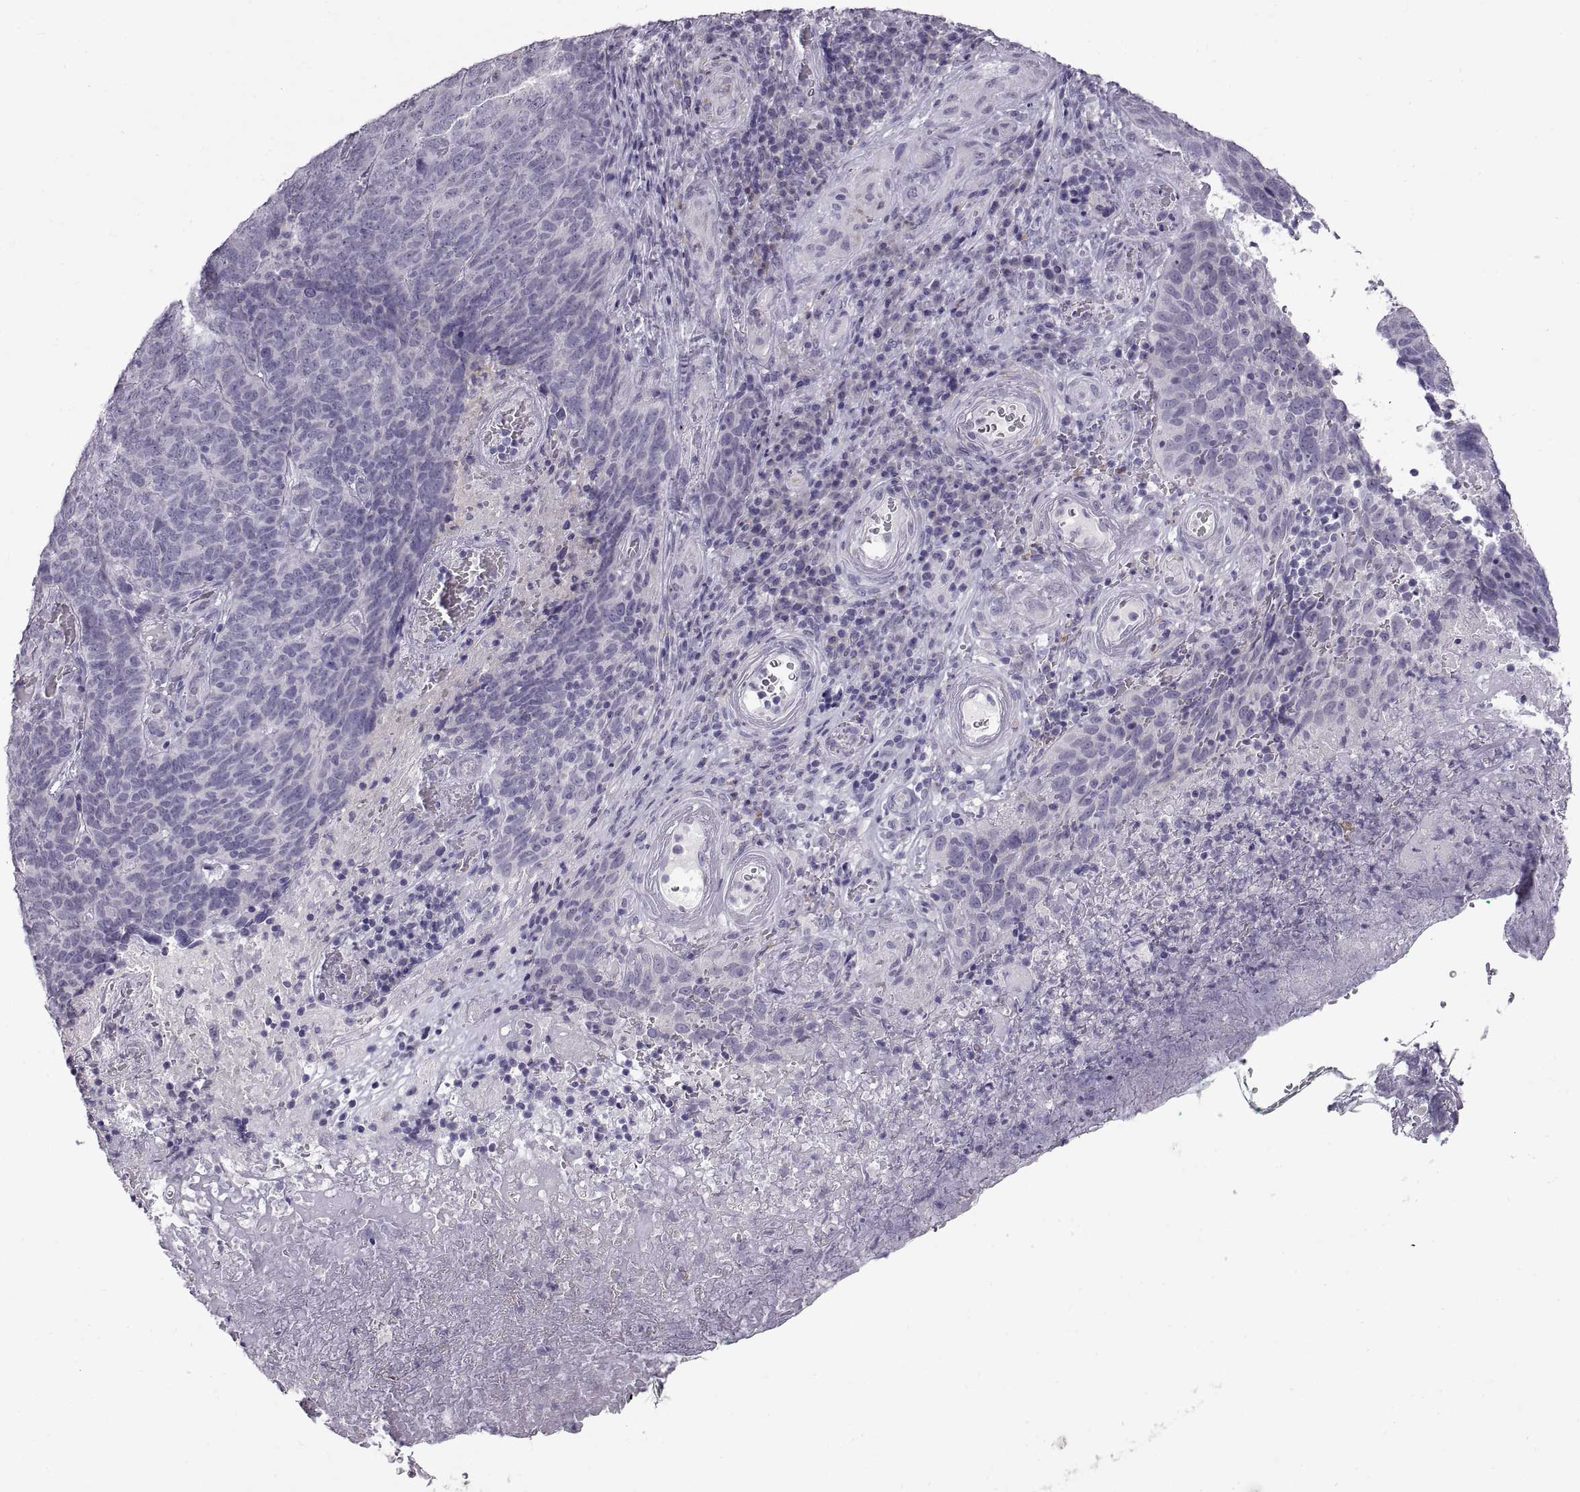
{"staining": {"intensity": "negative", "quantity": "none", "location": "none"}, "tissue": "skin cancer", "cell_type": "Tumor cells", "image_type": "cancer", "snomed": [{"axis": "morphology", "description": "Squamous cell carcinoma, NOS"}, {"axis": "topography", "description": "Skin"}, {"axis": "topography", "description": "Anal"}], "caption": "The histopathology image reveals no staining of tumor cells in skin cancer.", "gene": "SPACDR", "patient": {"sex": "female", "age": 51}}